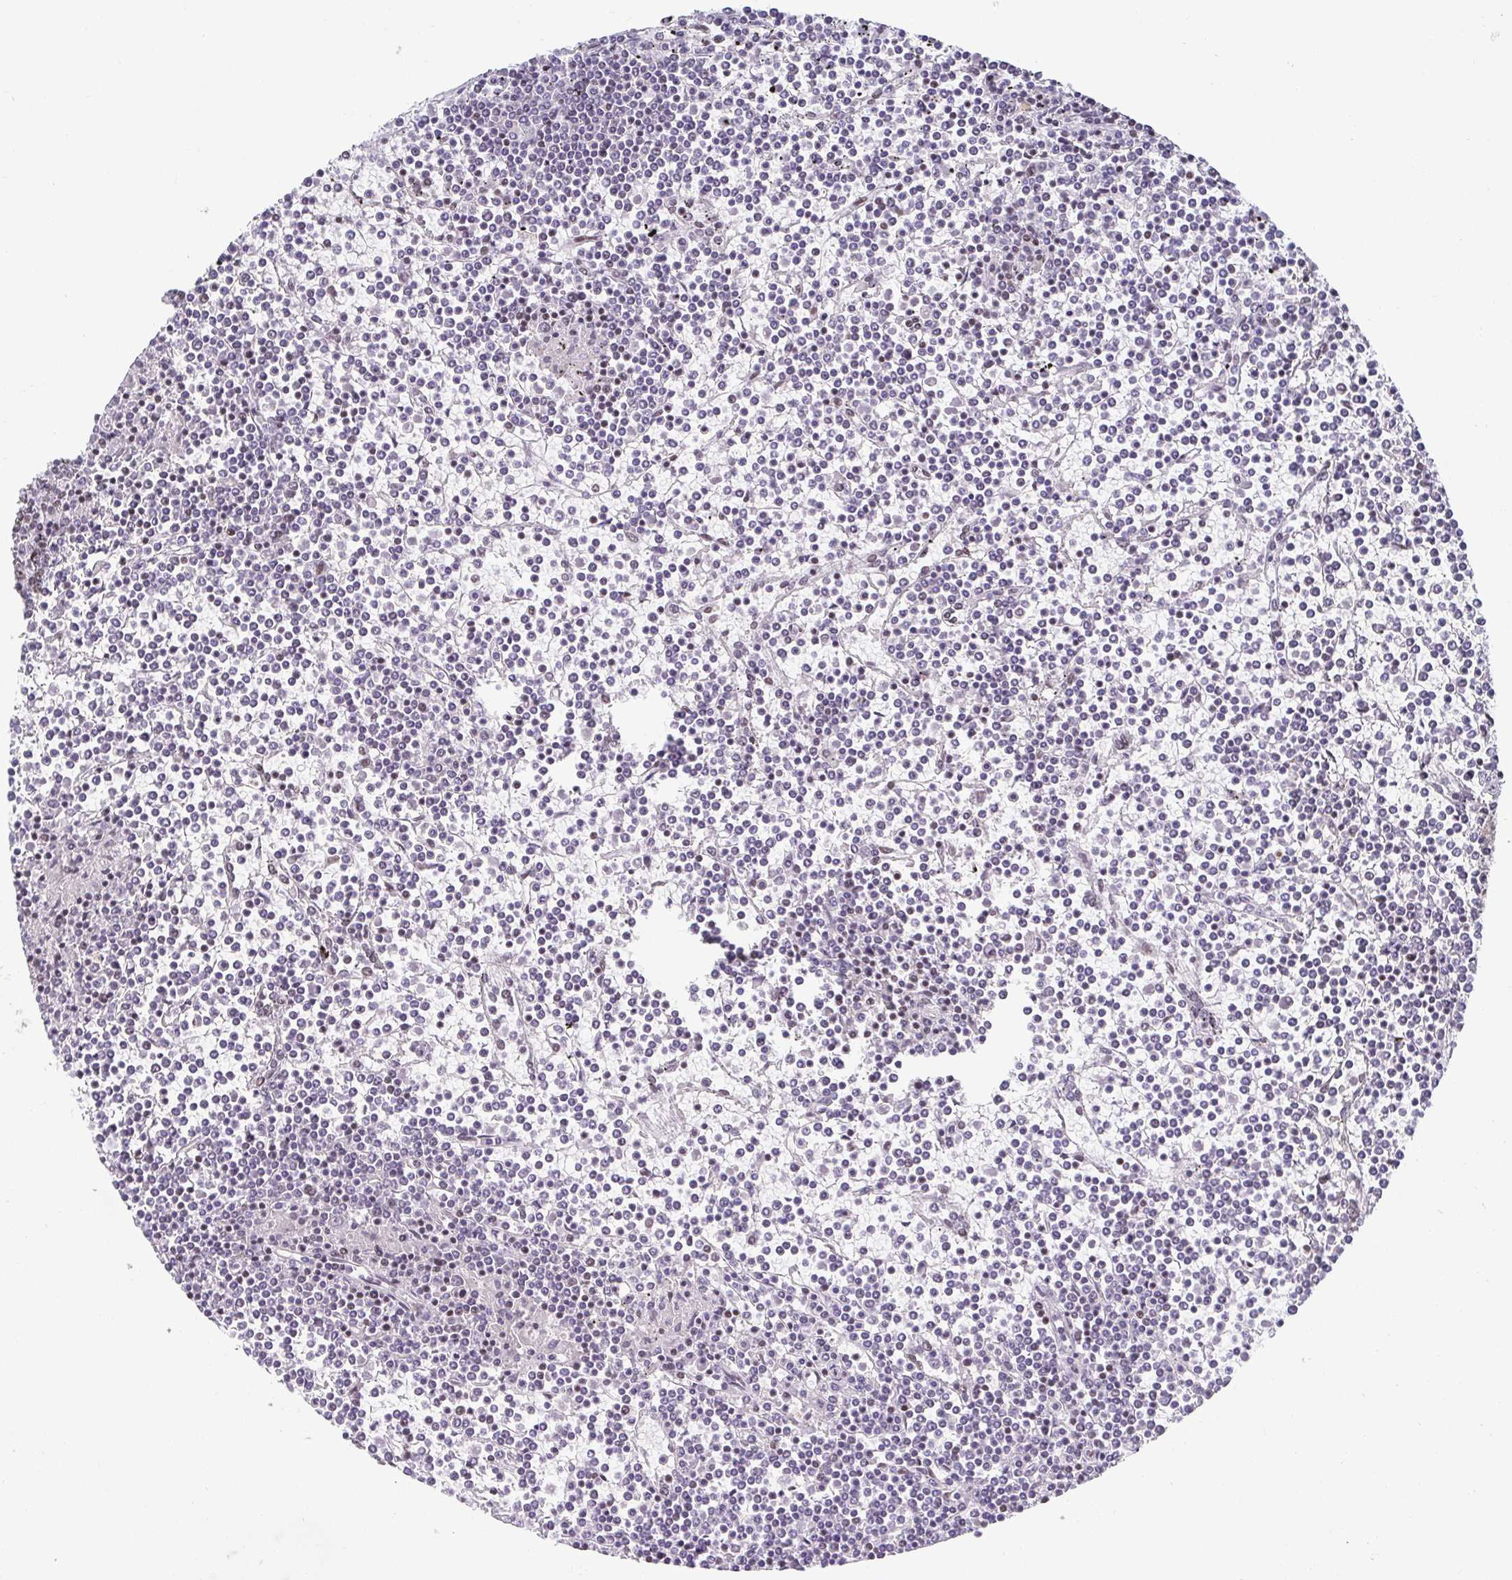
{"staining": {"intensity": "moderate", "quantity": "<25%", "location": "nuclear"}, "tissue": "lymphoma", "cell_type": "Tumor cells", "image_type": "cancer", "snomed": [{"axis": "morphology", "description": "Malignant lymphoma, non-Hodgkin's type, Low grade"}, {"axis": "topography", "description": "Spleen"}], "caption": "IHC histopathology image of neoplastic tissue: human malignant lymphoma, non-Hodgkin's type (low-grade) stained using immunohistochemistry (IHC) demonstrates low levels of moderate protein expression localized specifically in the nuclear of tumor cells, appearing as a nuclear brown color.", "gene": "SLC7A10", "patient": {"sex": "female", "age": 19}}